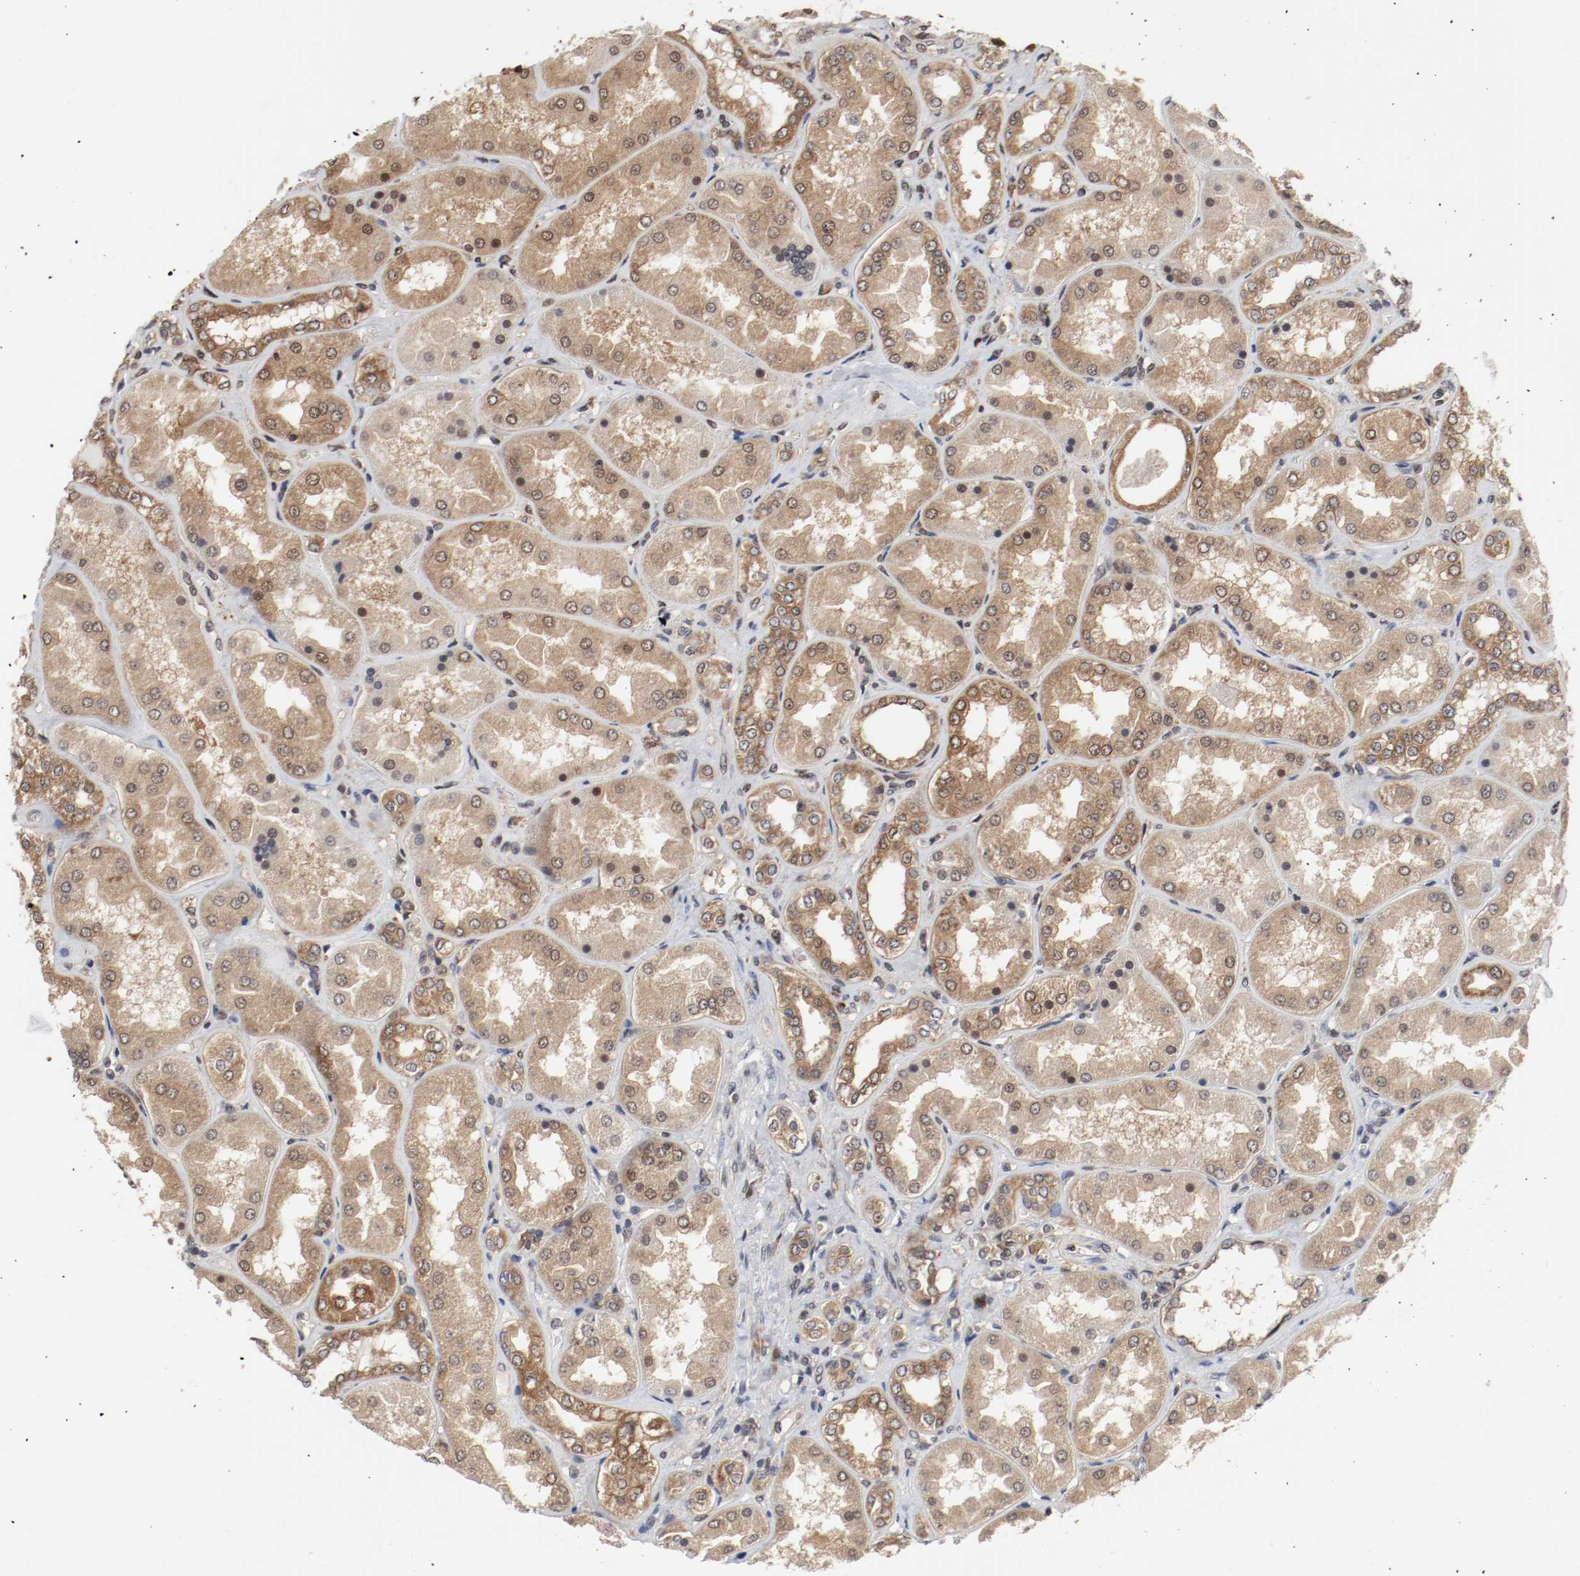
{"staining": {"intensity": "moderate", "quantity": ">75%", "location": "cytoplasmic/membranous,nuclear"}, "tissue": "kidney", "cell_type": "Cells in glomeruli", "image_type": "normal", "snomed": [{"axis": "morphology", "description": "Normal tissue, NOS"}, {"axis": "topography", "description": "Kidney"}], "caption": "This is a micrograph of immunohistochemistry (IHC) staining of benign kidney, which shows moderate positivity in the cytoplasmic/membranous,nuclear of cells in glomeruli.", "gene": "AFG3L2", "patient": {"sex": "female", "age": 56}}